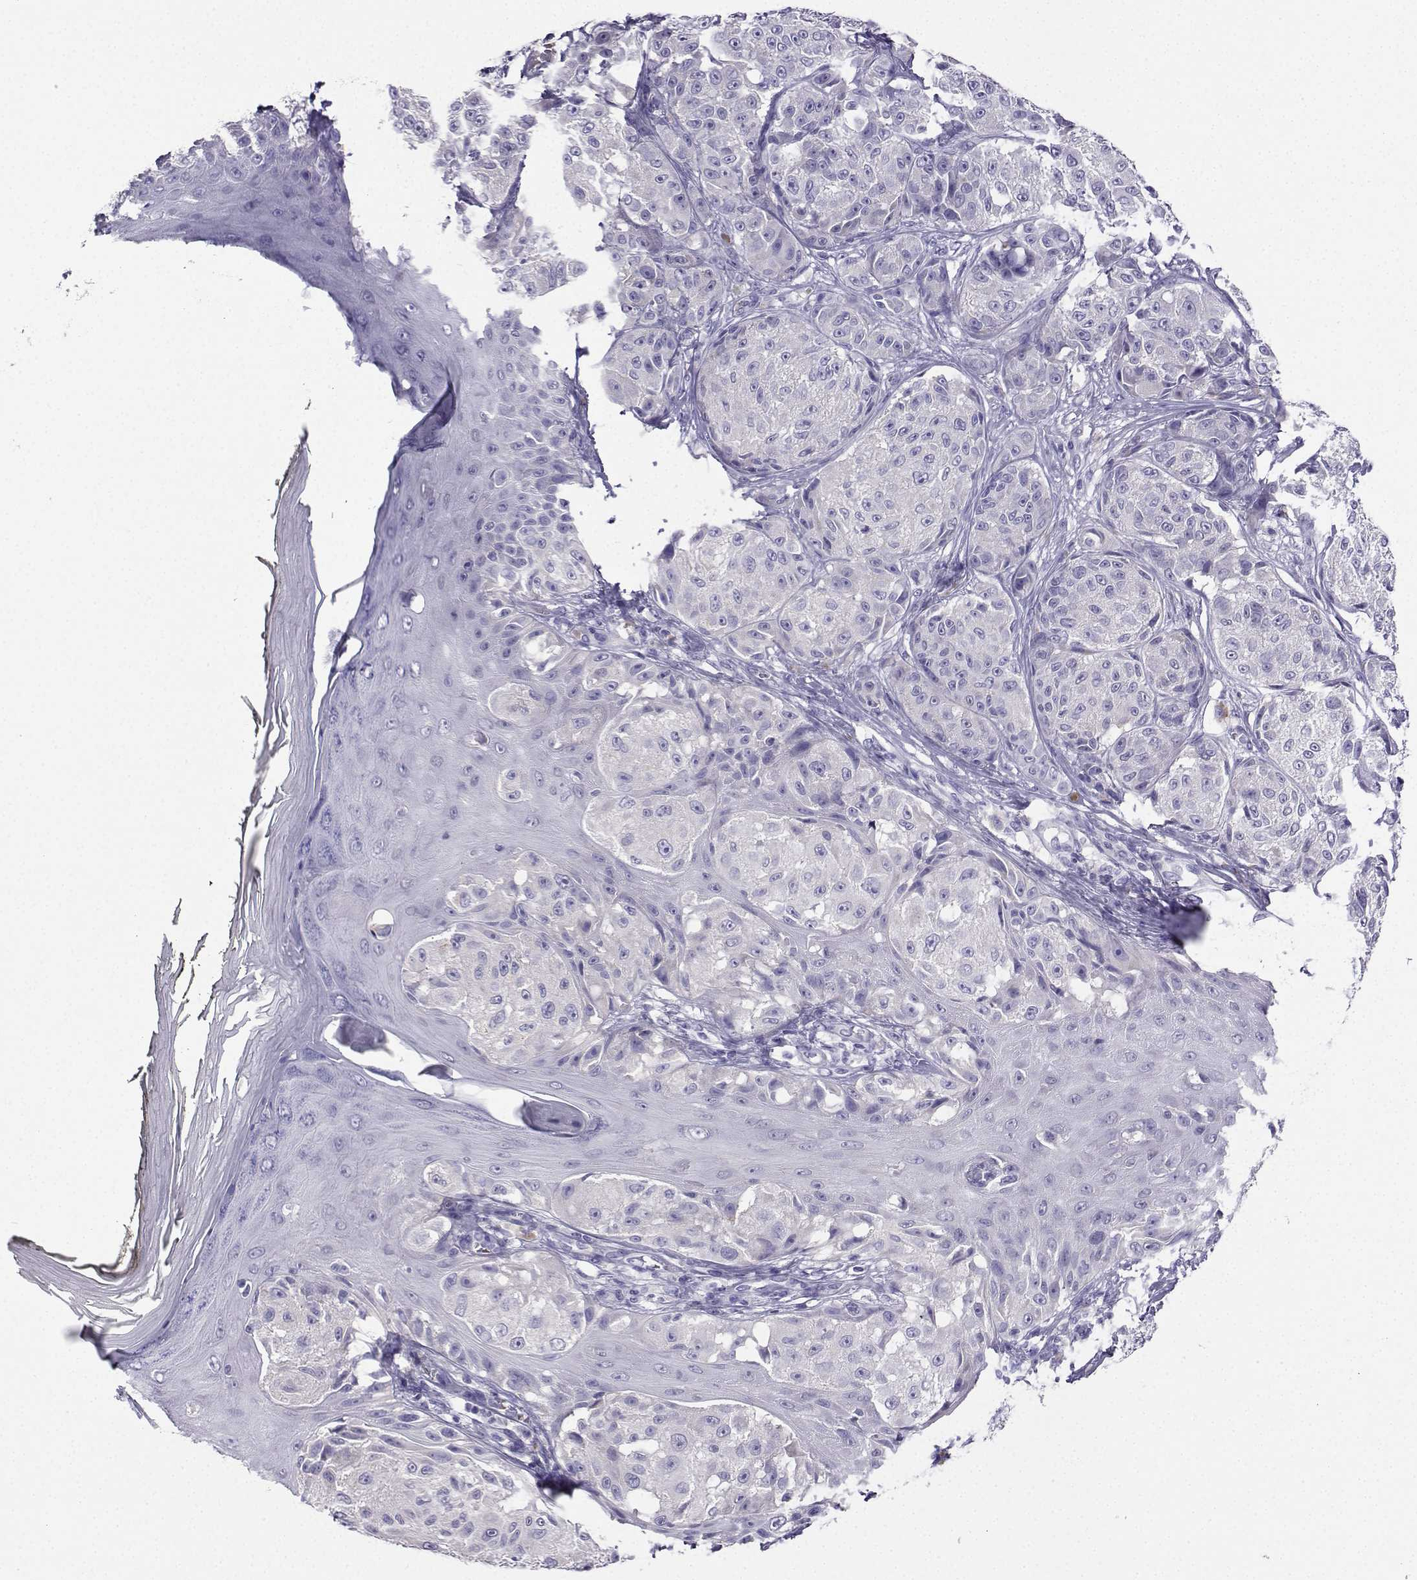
{"staining": {"intensity": "negative", "quantity": "none", "location": "none"}, "tissue": "melanoma", "cell_type": "Tumor cells", "image_type": "cancer", "snomed": [{"axis": "morphology", "description": "Malignant melanoma, NOS"}, {"axis": "topography", "description": "Skin"}], "caption": "An immunohistochemistry (IHC) image of melanoma is shown. There is no staining in tumor cells of melanoma.", "gene": "LINGO1", "patient": {"sex": "male", "age": 61}}